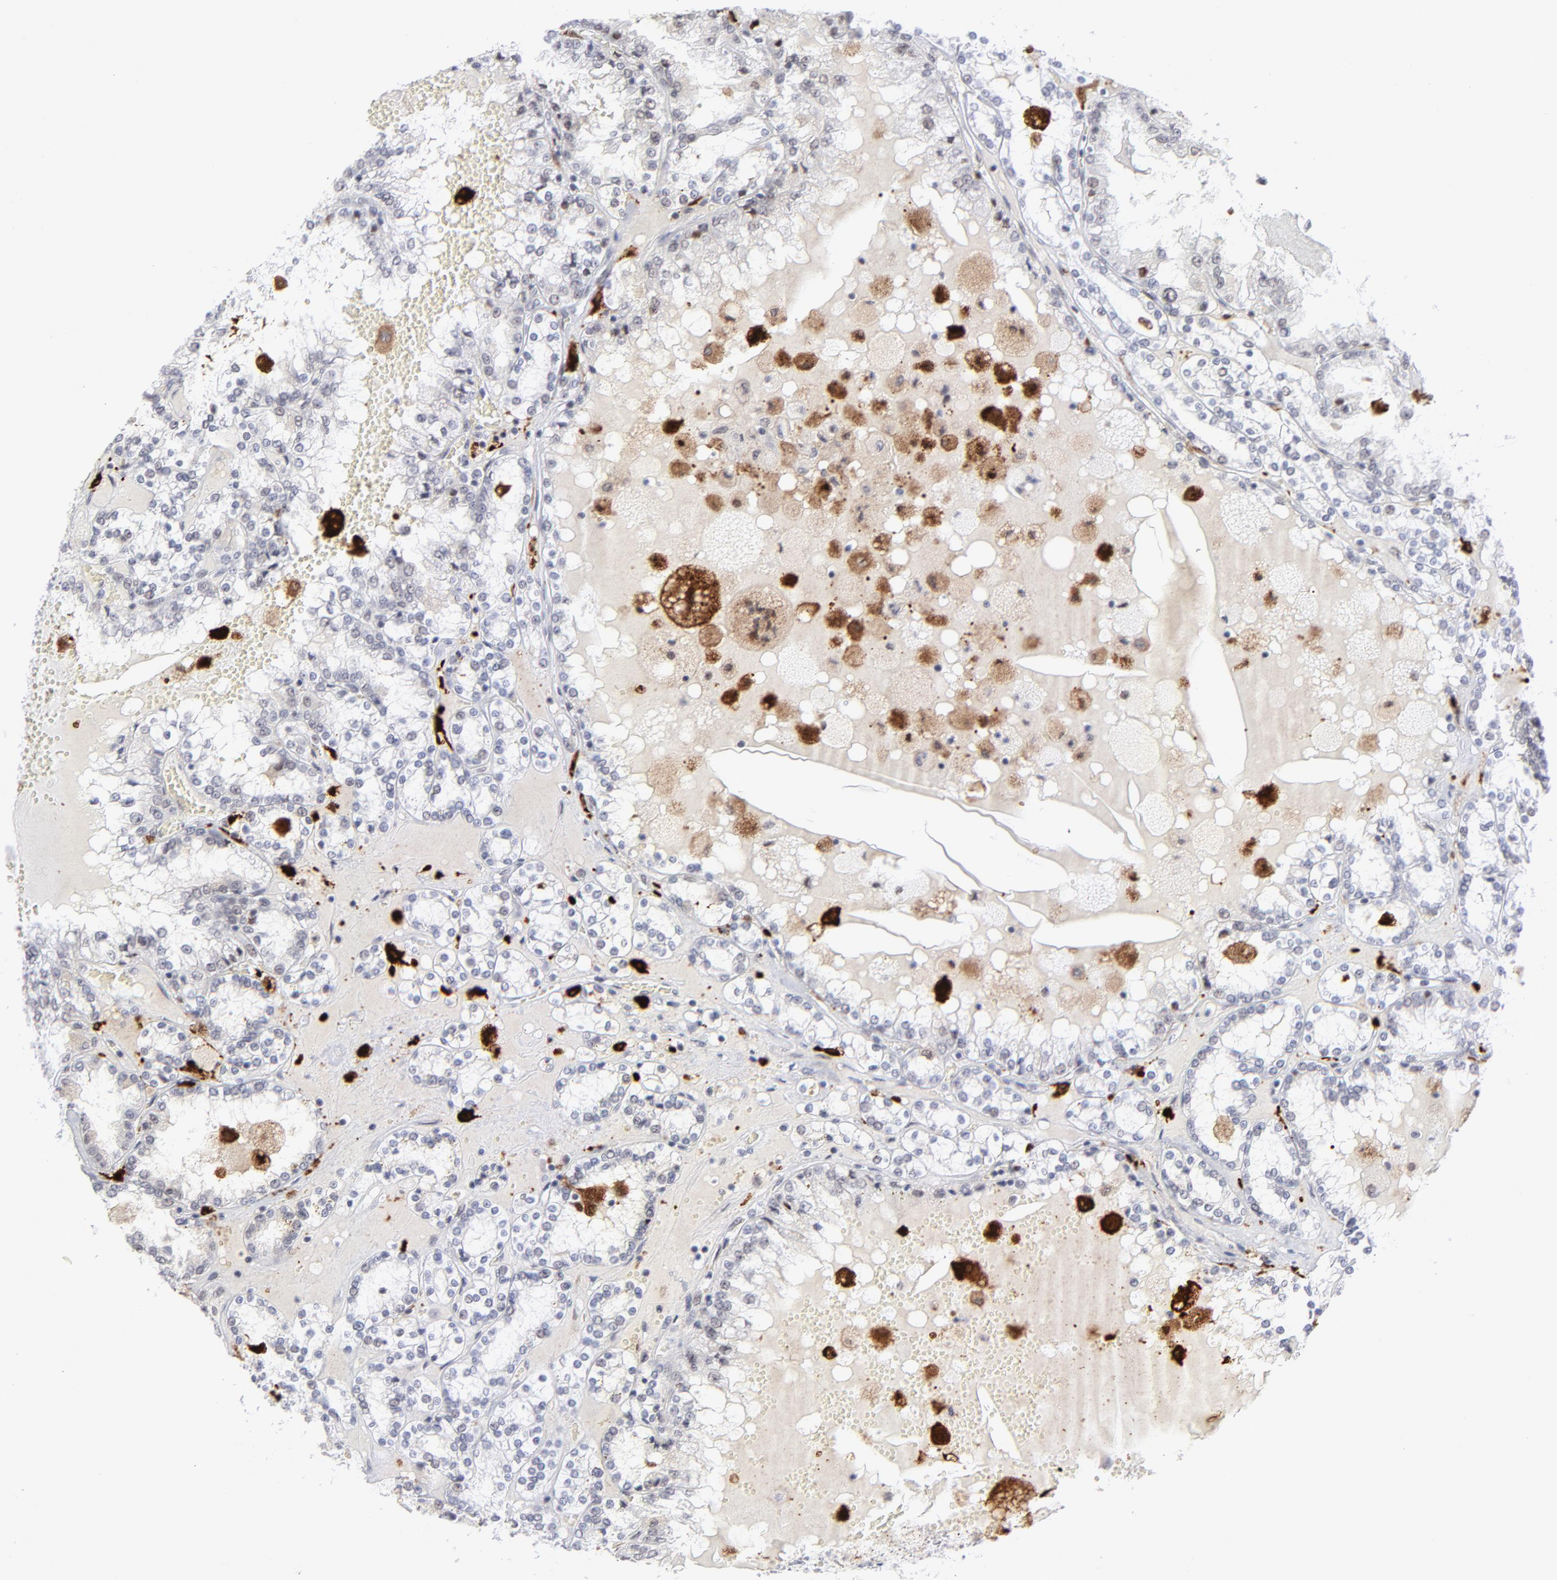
{"staining": {"intensity": "negative", "quantity": "none", "location": "none"}, "tissue": "renal cancer", "cell_type": "Tumor cells", "image_type": "cancer", "snomed": [{"axis": "morphology", "description": "Adenocarcinoma, NOS"}, {"axis": "topography", "description": "Kidney"}], "caption": "Renal cancer stained for a protein using immunohistochemistry displays no expression tumor cells.", "gene": "CCR2", "patient": {"sex": "female", "age": 56}}